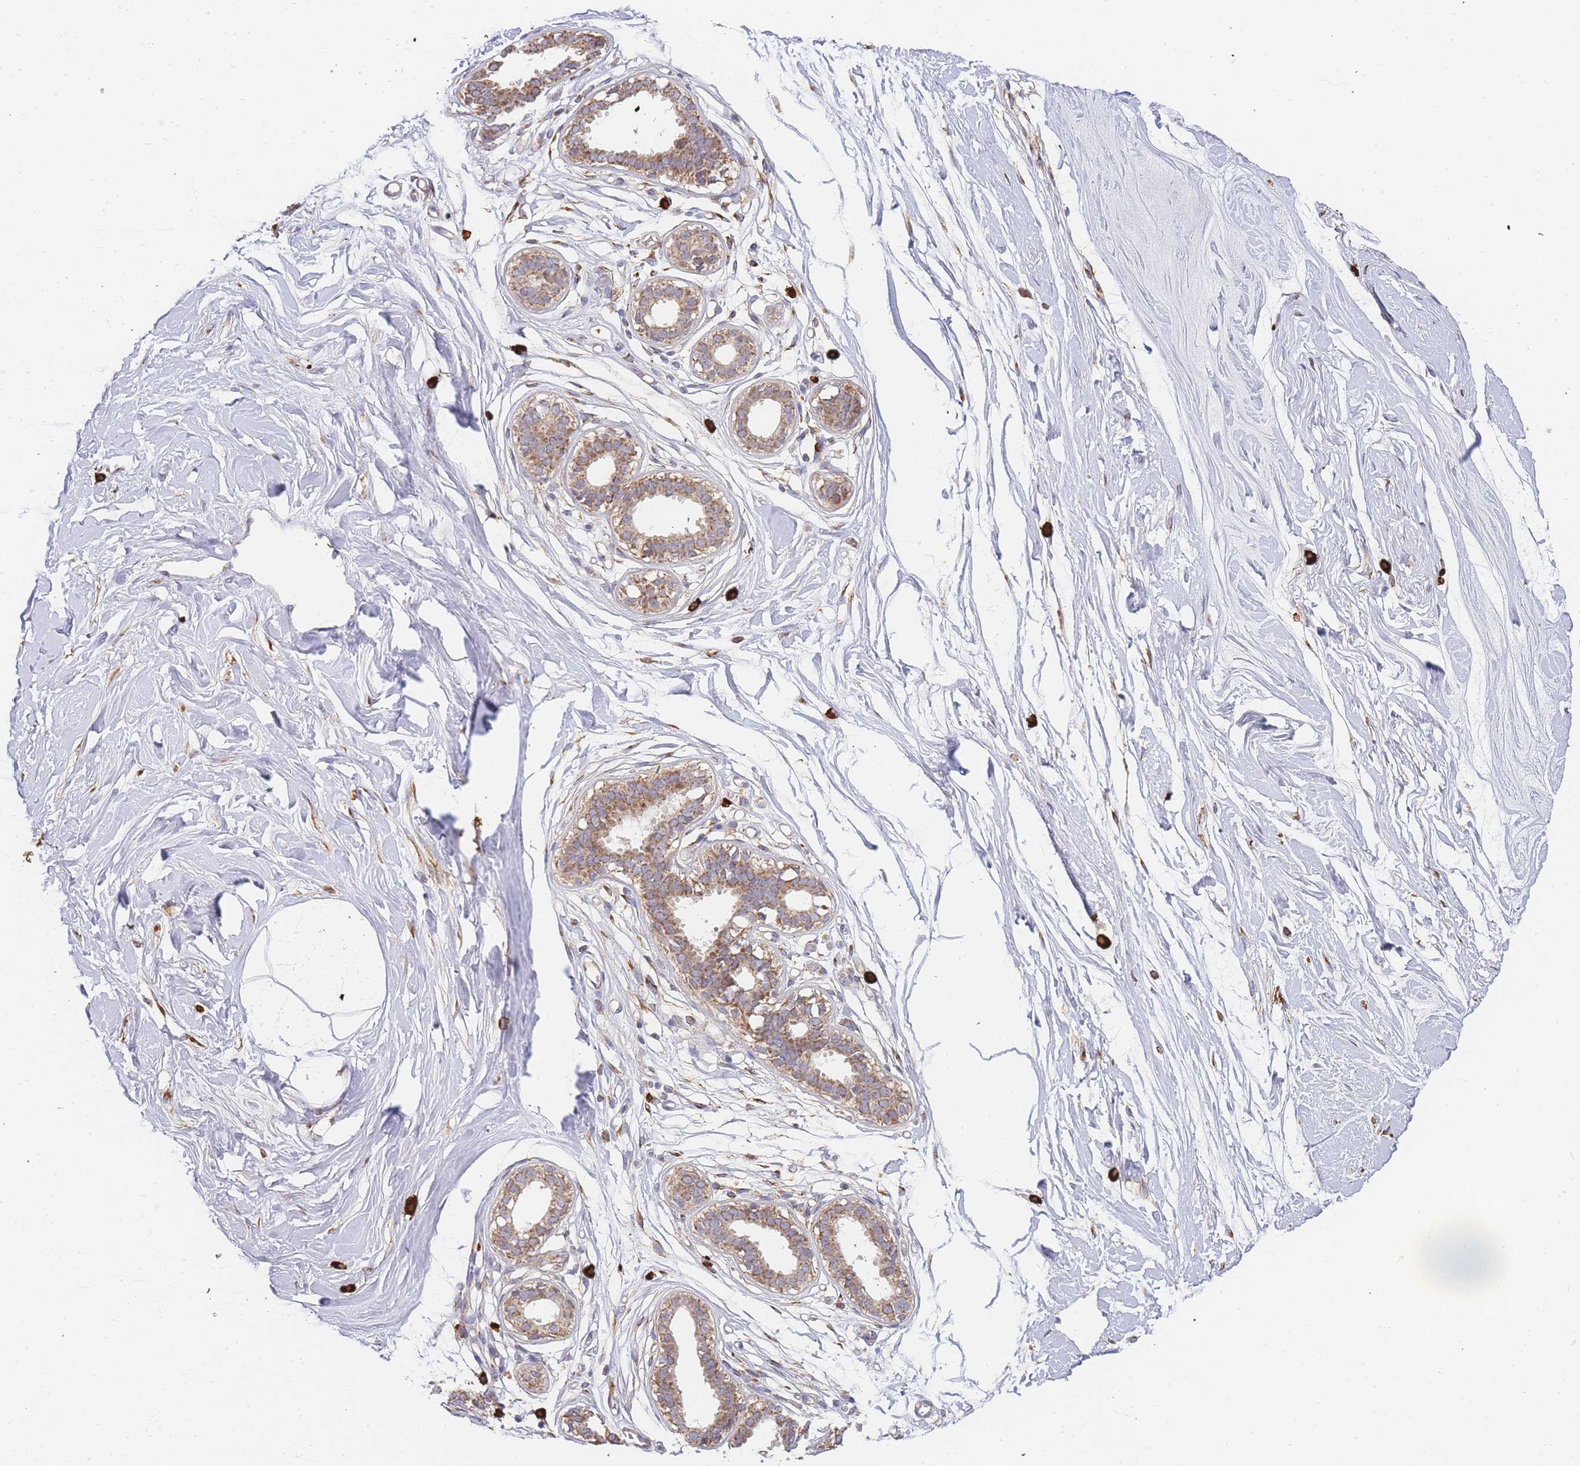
{"staining": {"intensity": "moderate", "quantity": "<25%", "location": "cytoplasmic/membranous"}, "tissue": "breast", "cell_type": "Adipocytes", "image_type": "normal", "snomed": [{"axis": "morphology", "description": "Normal tissue, NOS"}, {"axis": "topography", "description": "Breast"}], "caption": "DAB (3,3'-diaminobenzidine) immunohistochemical staining of unremarkable human breast exhibits moderate cytoplasmic/membranous protein staining in about <25% of adipocytes.", "gene": "ADCY9", "patient": {"sex": "female", "age": 45}}